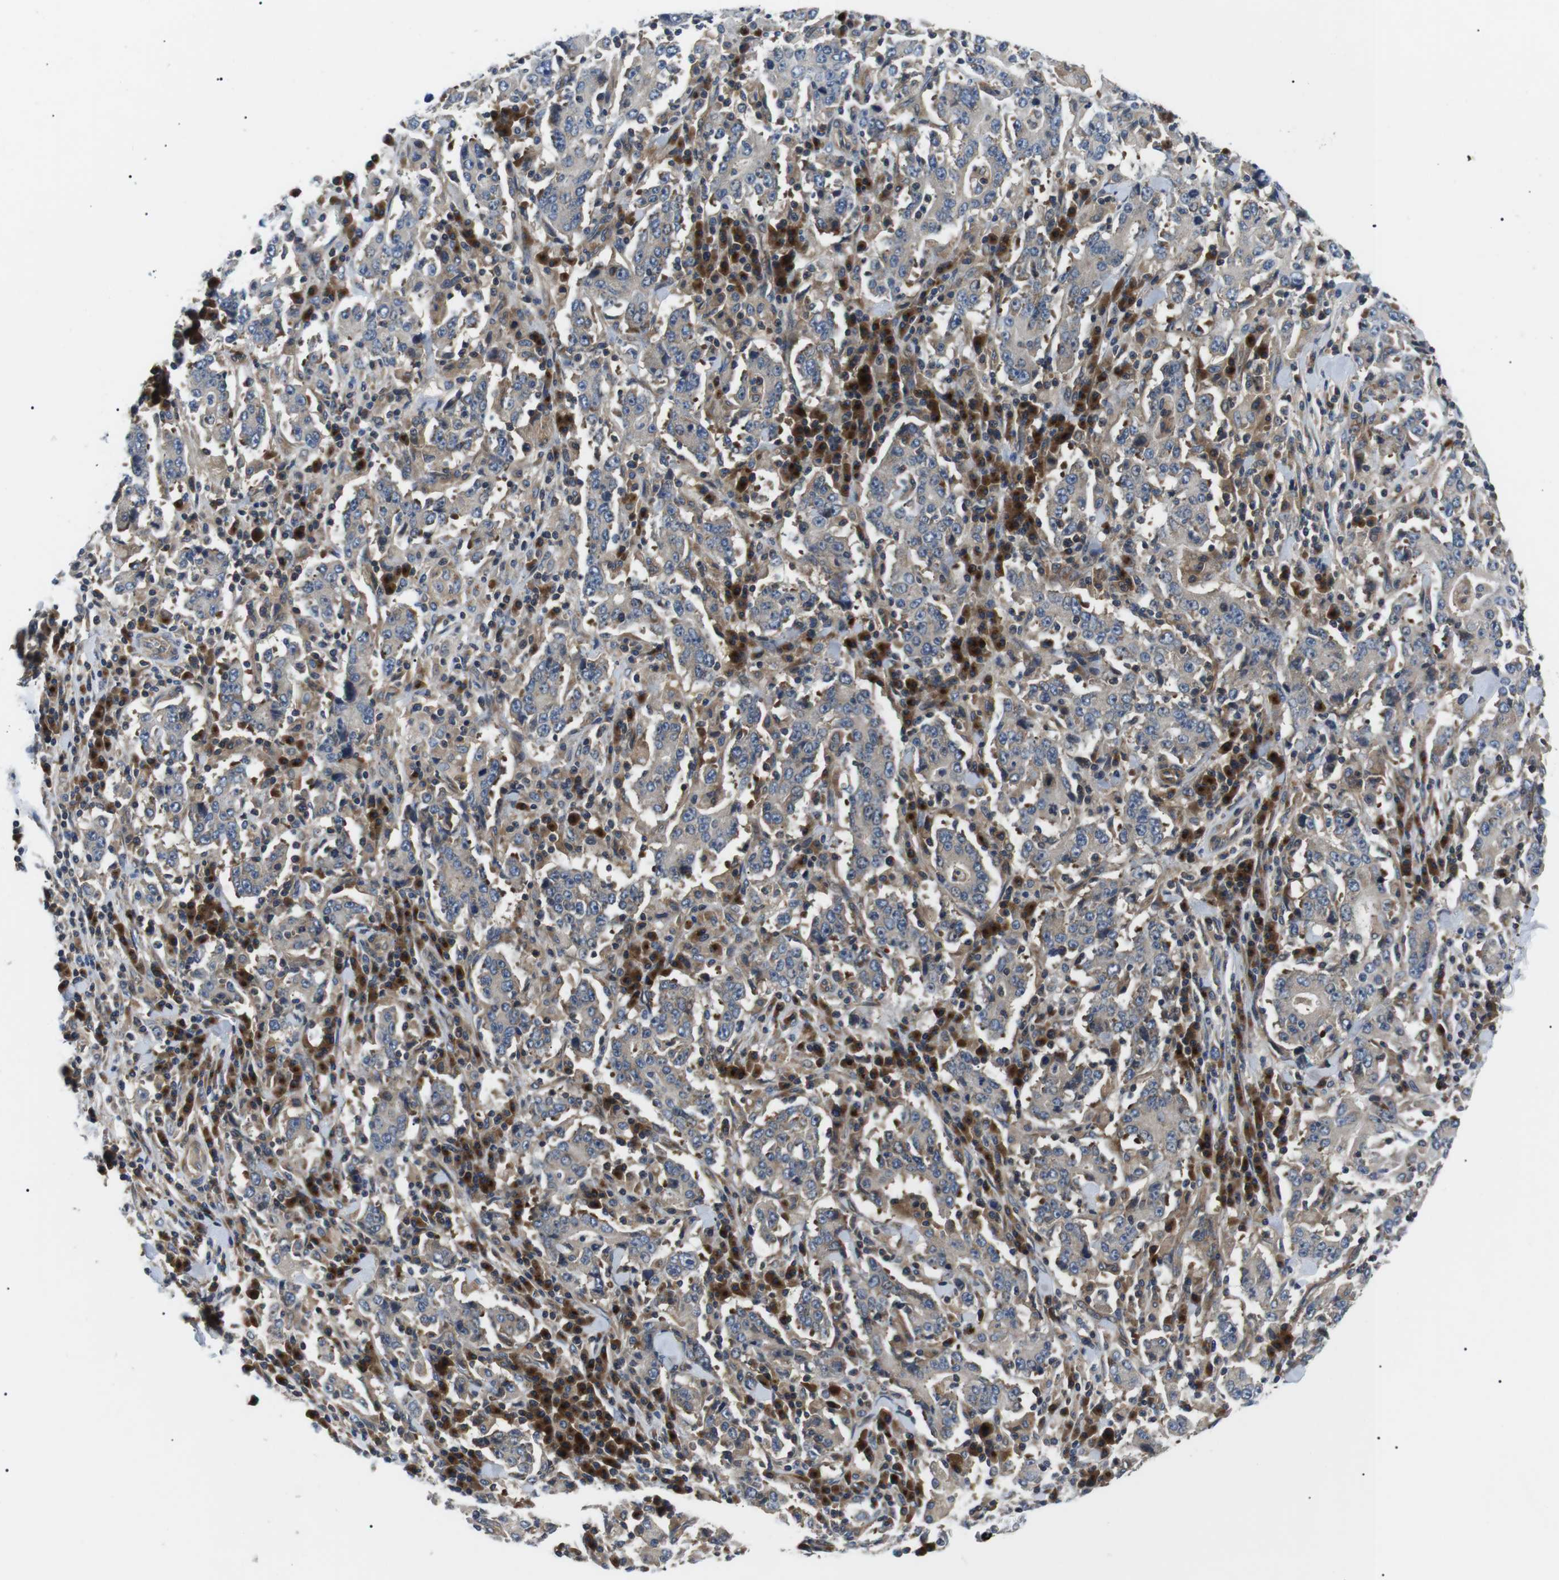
{"staining": {"intensity": "weak", "quantity": "25%-75%", "location": "cytoplasmic/membranous"}, "tissue": "stomach cancer", "cell_type": "Tumor cells", "image_type": "cancer", "snomed": [{"axis": "morphology", "description": "Normal tissue, NOS"}, {"axis": "morphology", "description": "Adenocarcinoma, NOS"}, {"axis": "topography", "description": "Stomach, upper"}, {"axis": "topography", "description": "Stomach"}], "caption": "High-magnification brightfield microscopy of adenocarcinoma (stomach) stained with DAB (3,3'-diaminobenzidine) (brown) and counterstained with hematoxylin (blue). tumor cells exhibit weak cytoplasmic/membranous staining is present in about25%-75% of cells.", "gene": "DIPK1A", "patient": {"sex": "male", "age": 59}}